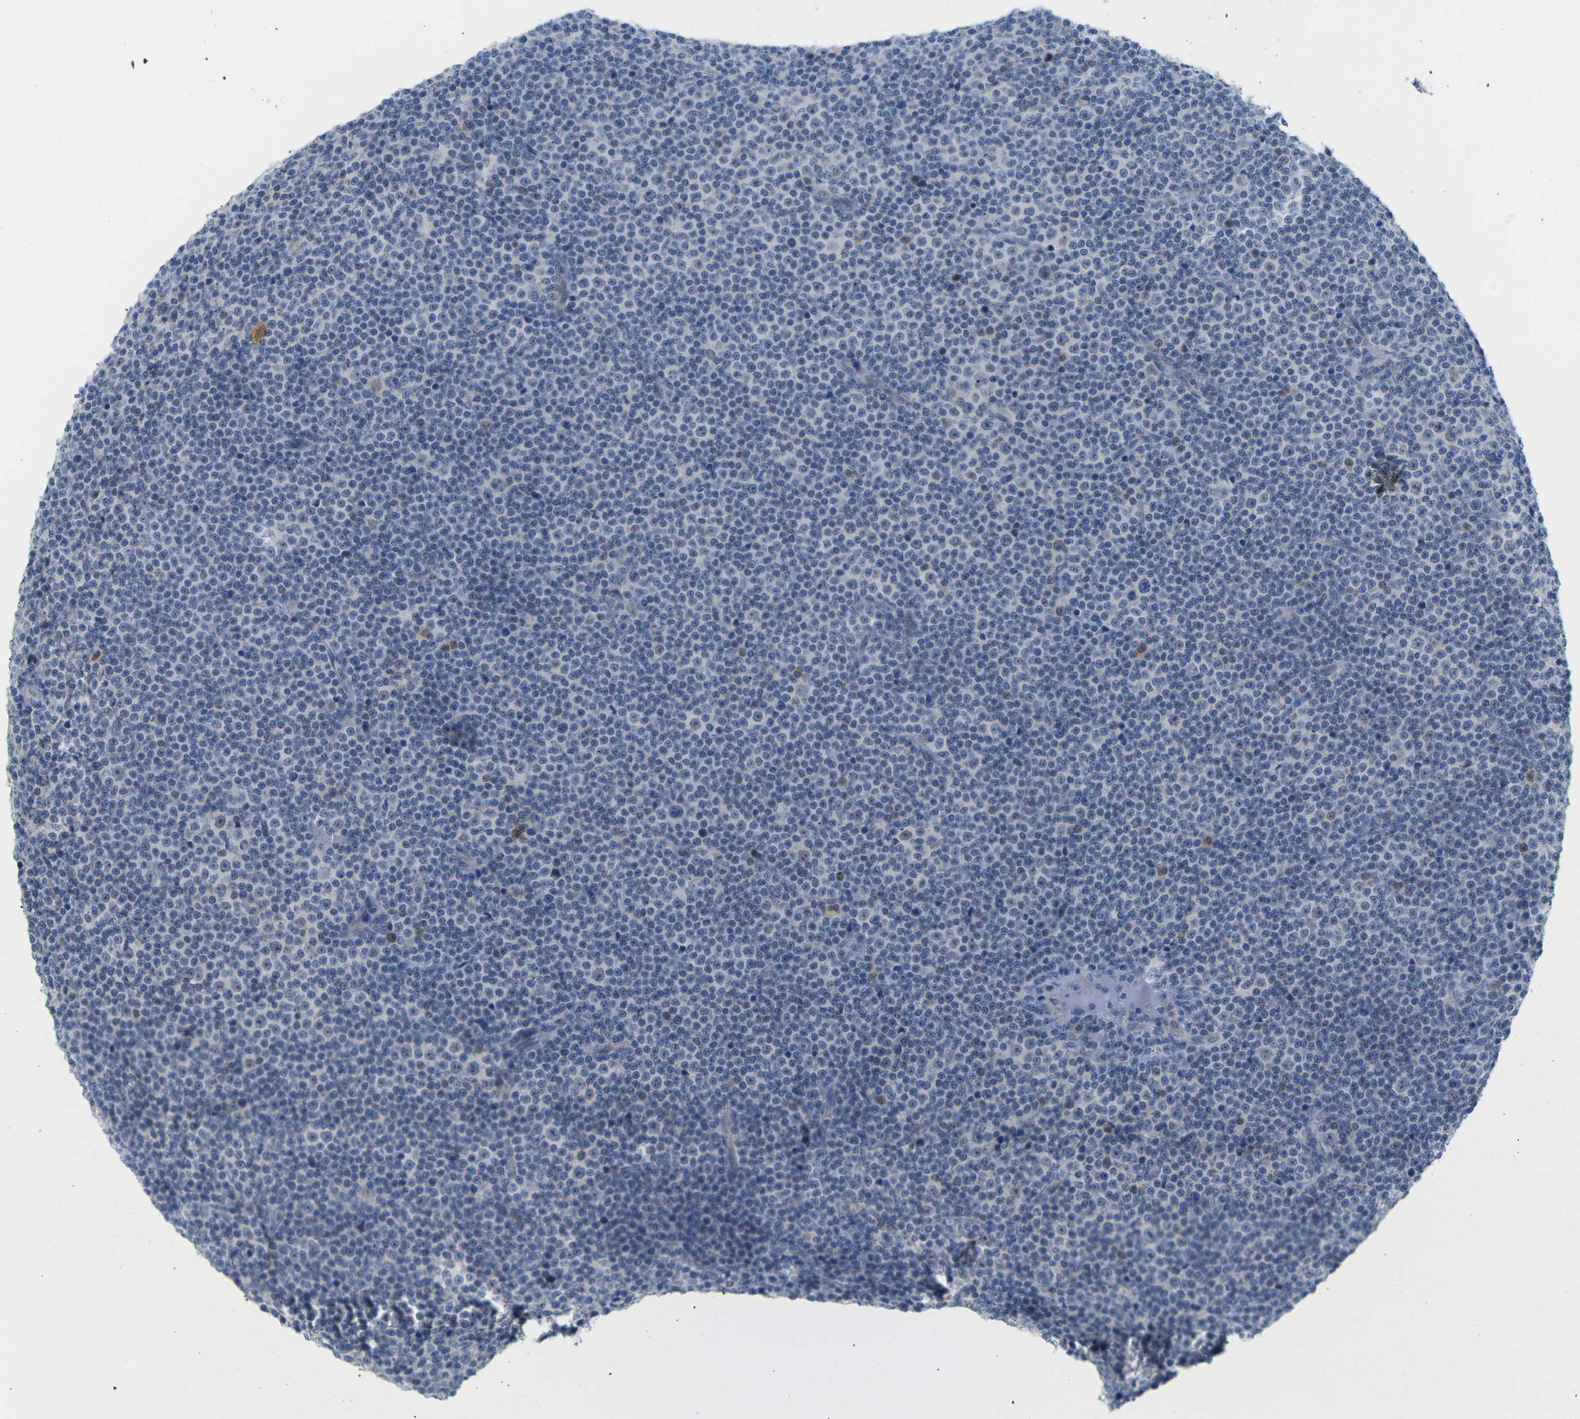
{"staining": {"intensity": "negative", "quantity": "none", "location": "none"}, "tissue": "lymphoma", "cell_type": "Tumor cells", "image_type": "cancer", "snomed": [{"axis": "morphology", "description": "Malignant lymphoma, non-Hodgkin's type, Low grade"}, {"axis": "topography", "description": "Lymph node"}], "caption": "This is an immunohistochemistry micrograph of human lymphoma. There is no expression in tumor cells.", "gene": "PSAT1", "patient": {"sex": "female", "age": 67}}